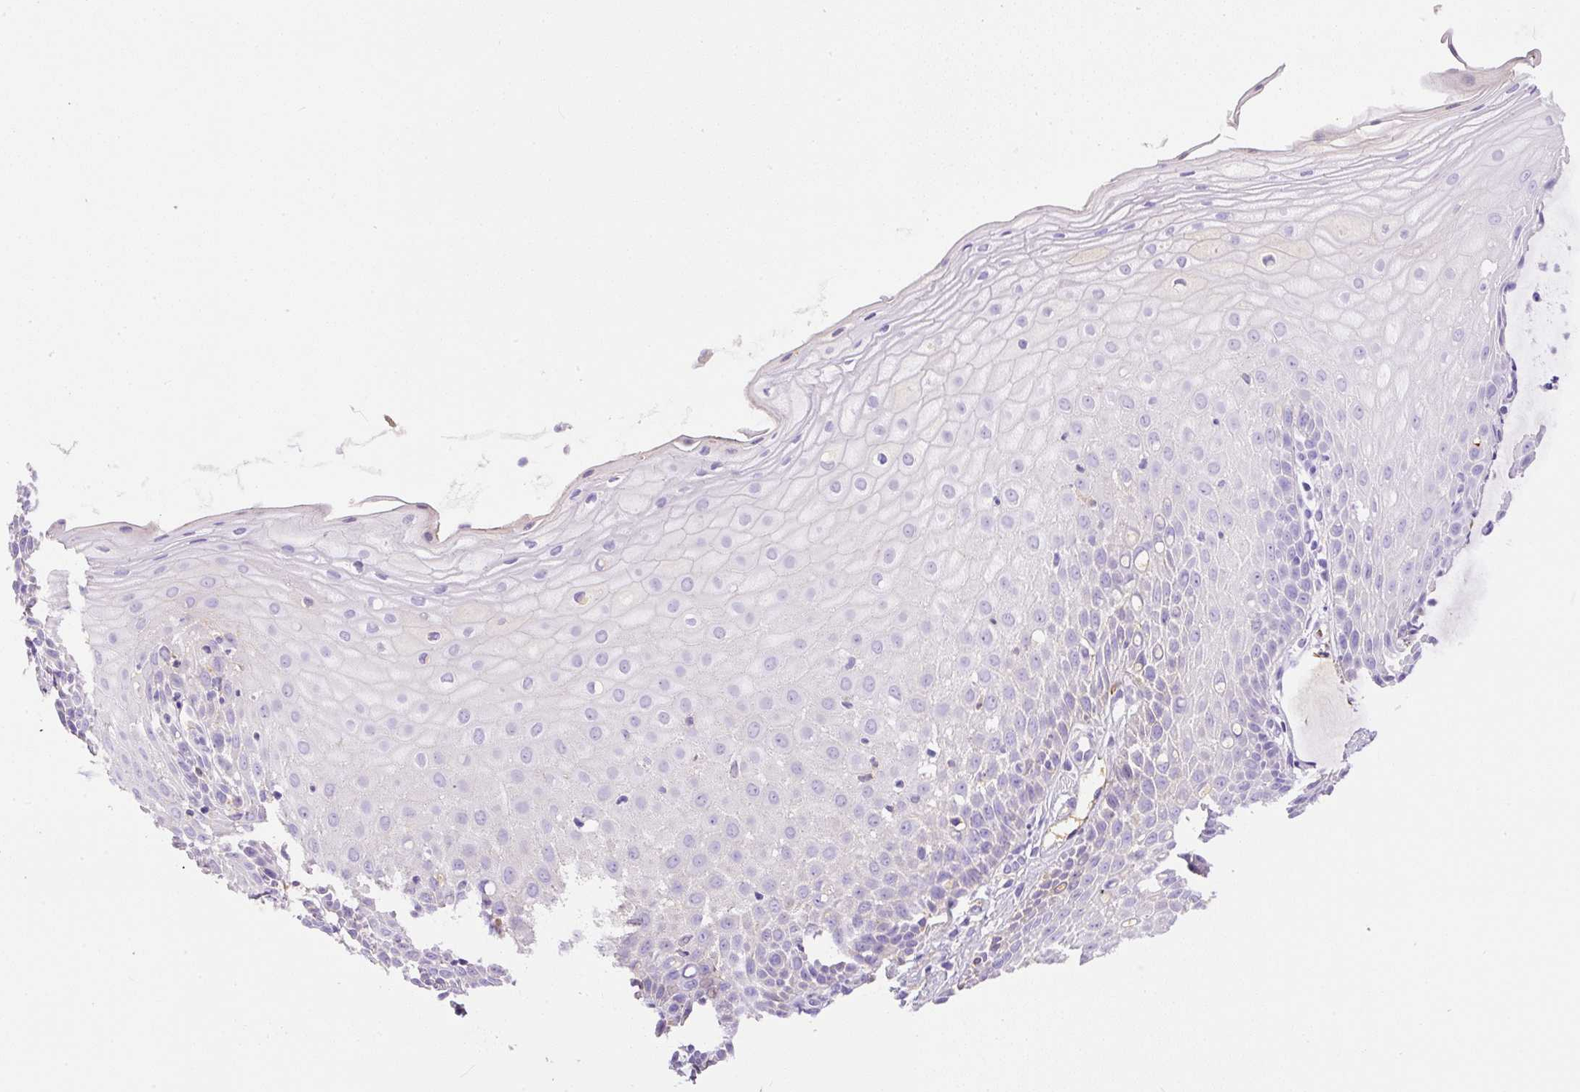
{"staining": {"intensity": "negative", "quantity": "none", "location": "none"}, "tissue": "cervix", "cell_type": "Glandular cells", "image_type": "normal", "snomed": [{"axis": "morphology", "description": "Normal tissue, NOS"}, {"axis": "topography", "description": "Cervix"}], "caption": "A high-resolution image shows immunohistochemistry staining of normal cervix, which demonstrates no significant positivity in glandular cells.", "gene": "APCS", "patient": {"sex": "female", "age": 36}}